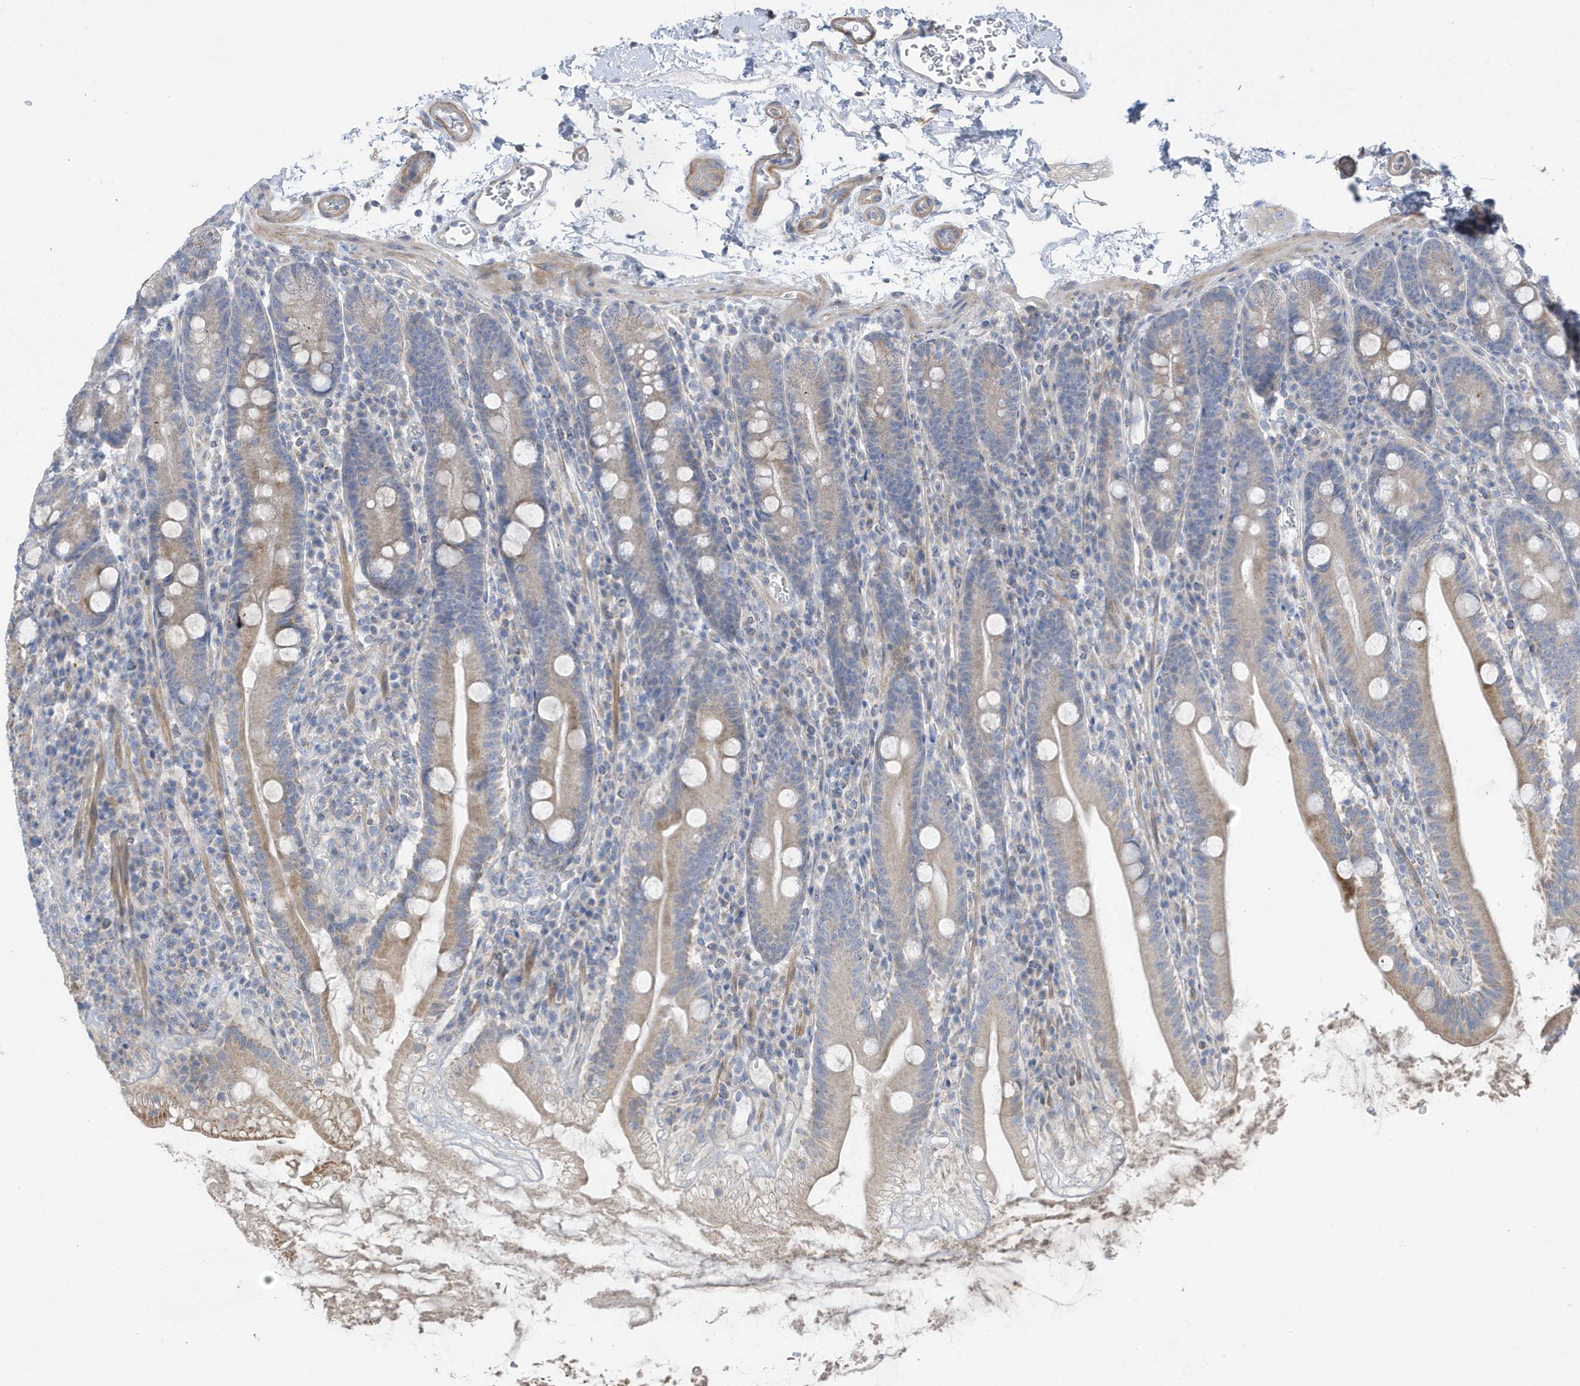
{"staining": {"intensity": "moderate", "quantity": "25%-75%", "location": "cytoplasmic/membranous"}, "tissue": "duodenum", "cell_type": "Glandular cells", "image_type": "normal", "snomed": [{"axis": "morphology", "description": "Normal tissue, NOS"}, {"axis": "topography", "description": "Duodenum"}], "caption": "A high-resolution histopathology image shows IHC staining of unremarkable duodenum, which displays moderate cytoplasmic/membranous staining in about 25%-75% of glandular cells. (DAB IHC with brightfield microscopy, high magnification).", "gene": "ATP13A5", "patient": {"sex": "male", "age": 35}}